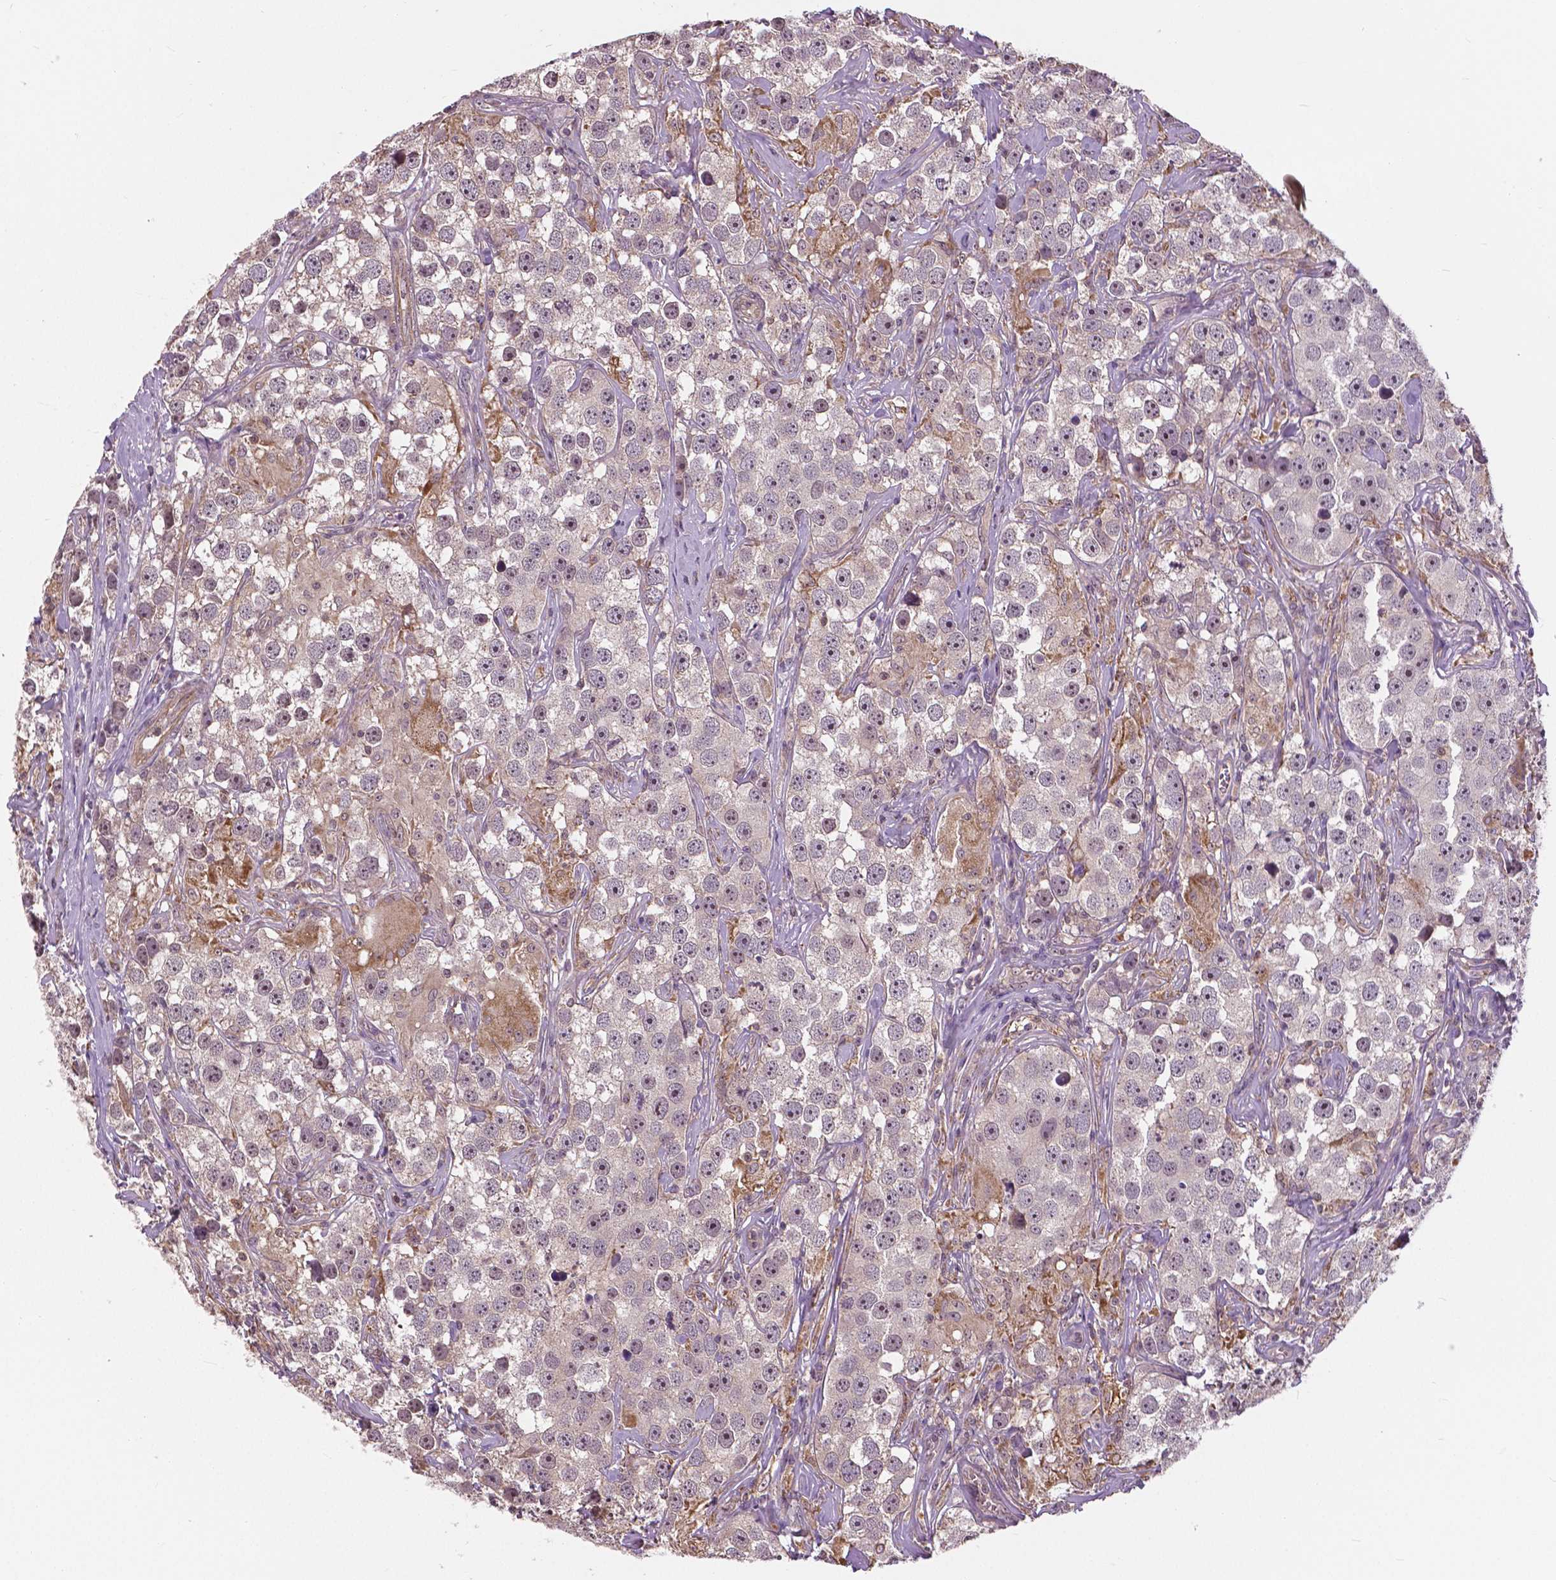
{"staining": {"intensity": "weak", "quantity": "<25%", "location": "nuclear"}, "tissue": "testis cancer", "cell_type": "Tumor cells", "image_type": "cancer", "snomed": [{"axis": "morphology", "description": "Seminoma, NOS"}, {"axis": "topography", "description": "Testis"}], "caption": "Tumor cells are negative for protein expression in human seminoma (testis). (IHC, brightfield microscopy, high magnification).", "gene": "ANXA13", "patient": {"sex": "male", "age": 49}}